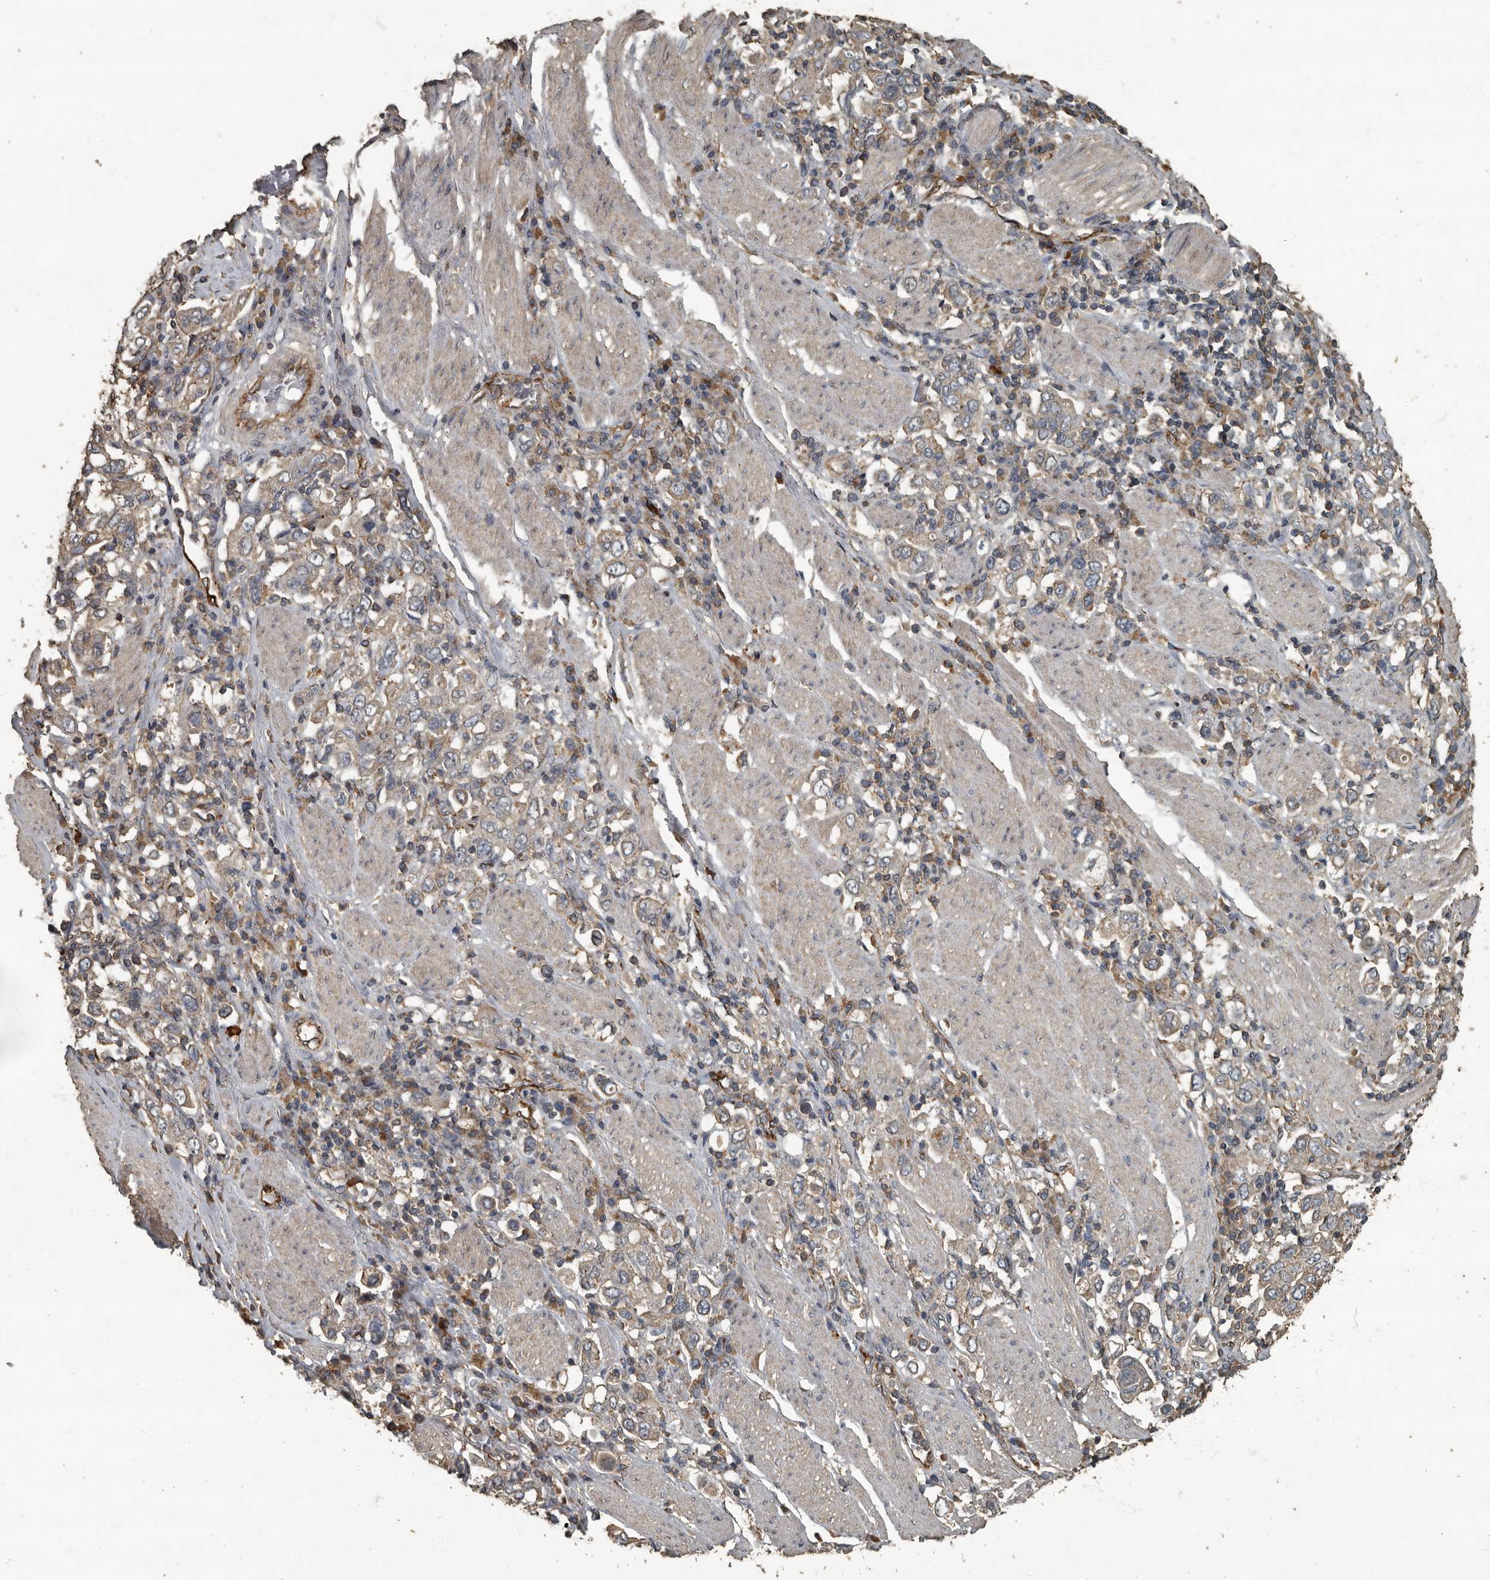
{"staining": {"intensity": "weak", "quantity": "<25%", "location": "cytoplasmic/membranous"}, "tissue": "stomach cancer", "cell_type": "Tumor cells", "image_type": "cancer", "snomed": [{"axis": "morphology", "description": "Adenocarcinoma, NOS"}, {"axis": "topography", "description": "Stomach, upper"}], "caption": "Human stomach cancer (adenocarcinoma) stained for a protein using immunohistochemistry (IHC) demonstrates no staining in tumor cells.", "gene": "IL15RA", "patient": {"sex": "male", "age": 62}}